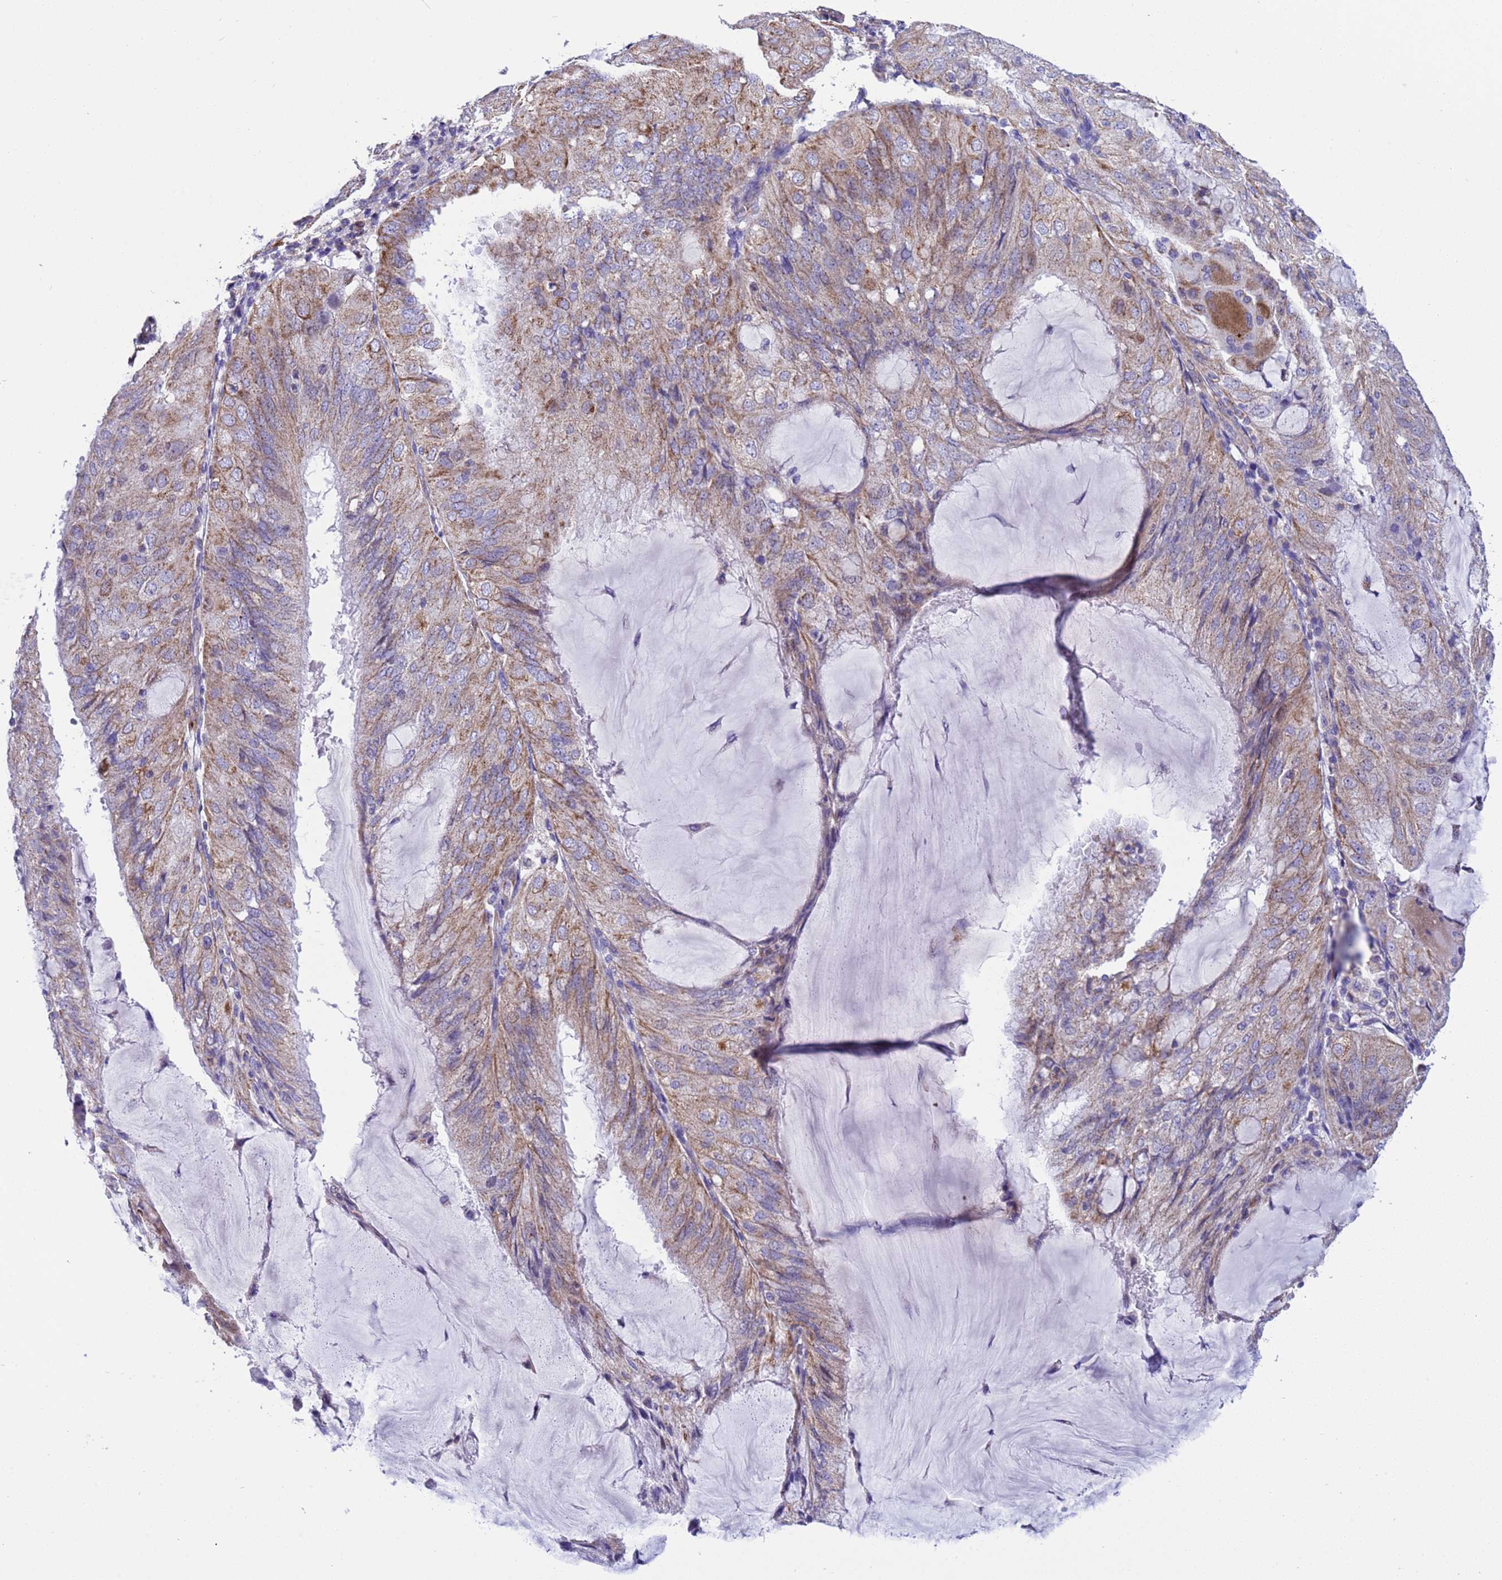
{"staining": {"intensity": "moderate", "quantity": "25%-75%", "location": "cytoplasmic/membranous"}, "tissue": "endometrial cancer", "cell_type": "Tumor cells", "image_type": "cancer", "snomed": [{"axis": "morphology", "description": "Adenocarcinoma, NOS"}, {"axis": "topography", "description": "Endometrium"}], "caption": "Adenocarcinoma (endometrial) was stained to show a protein in brown. There is medium levels of moderate cytoplasmic/membranous staining in approximately 25%-75% of tumor cells. (IHC, brightfield microscopy, high magnification).", "gene": "CCDC191", "patient": {"sex": "female", "age": 81}}